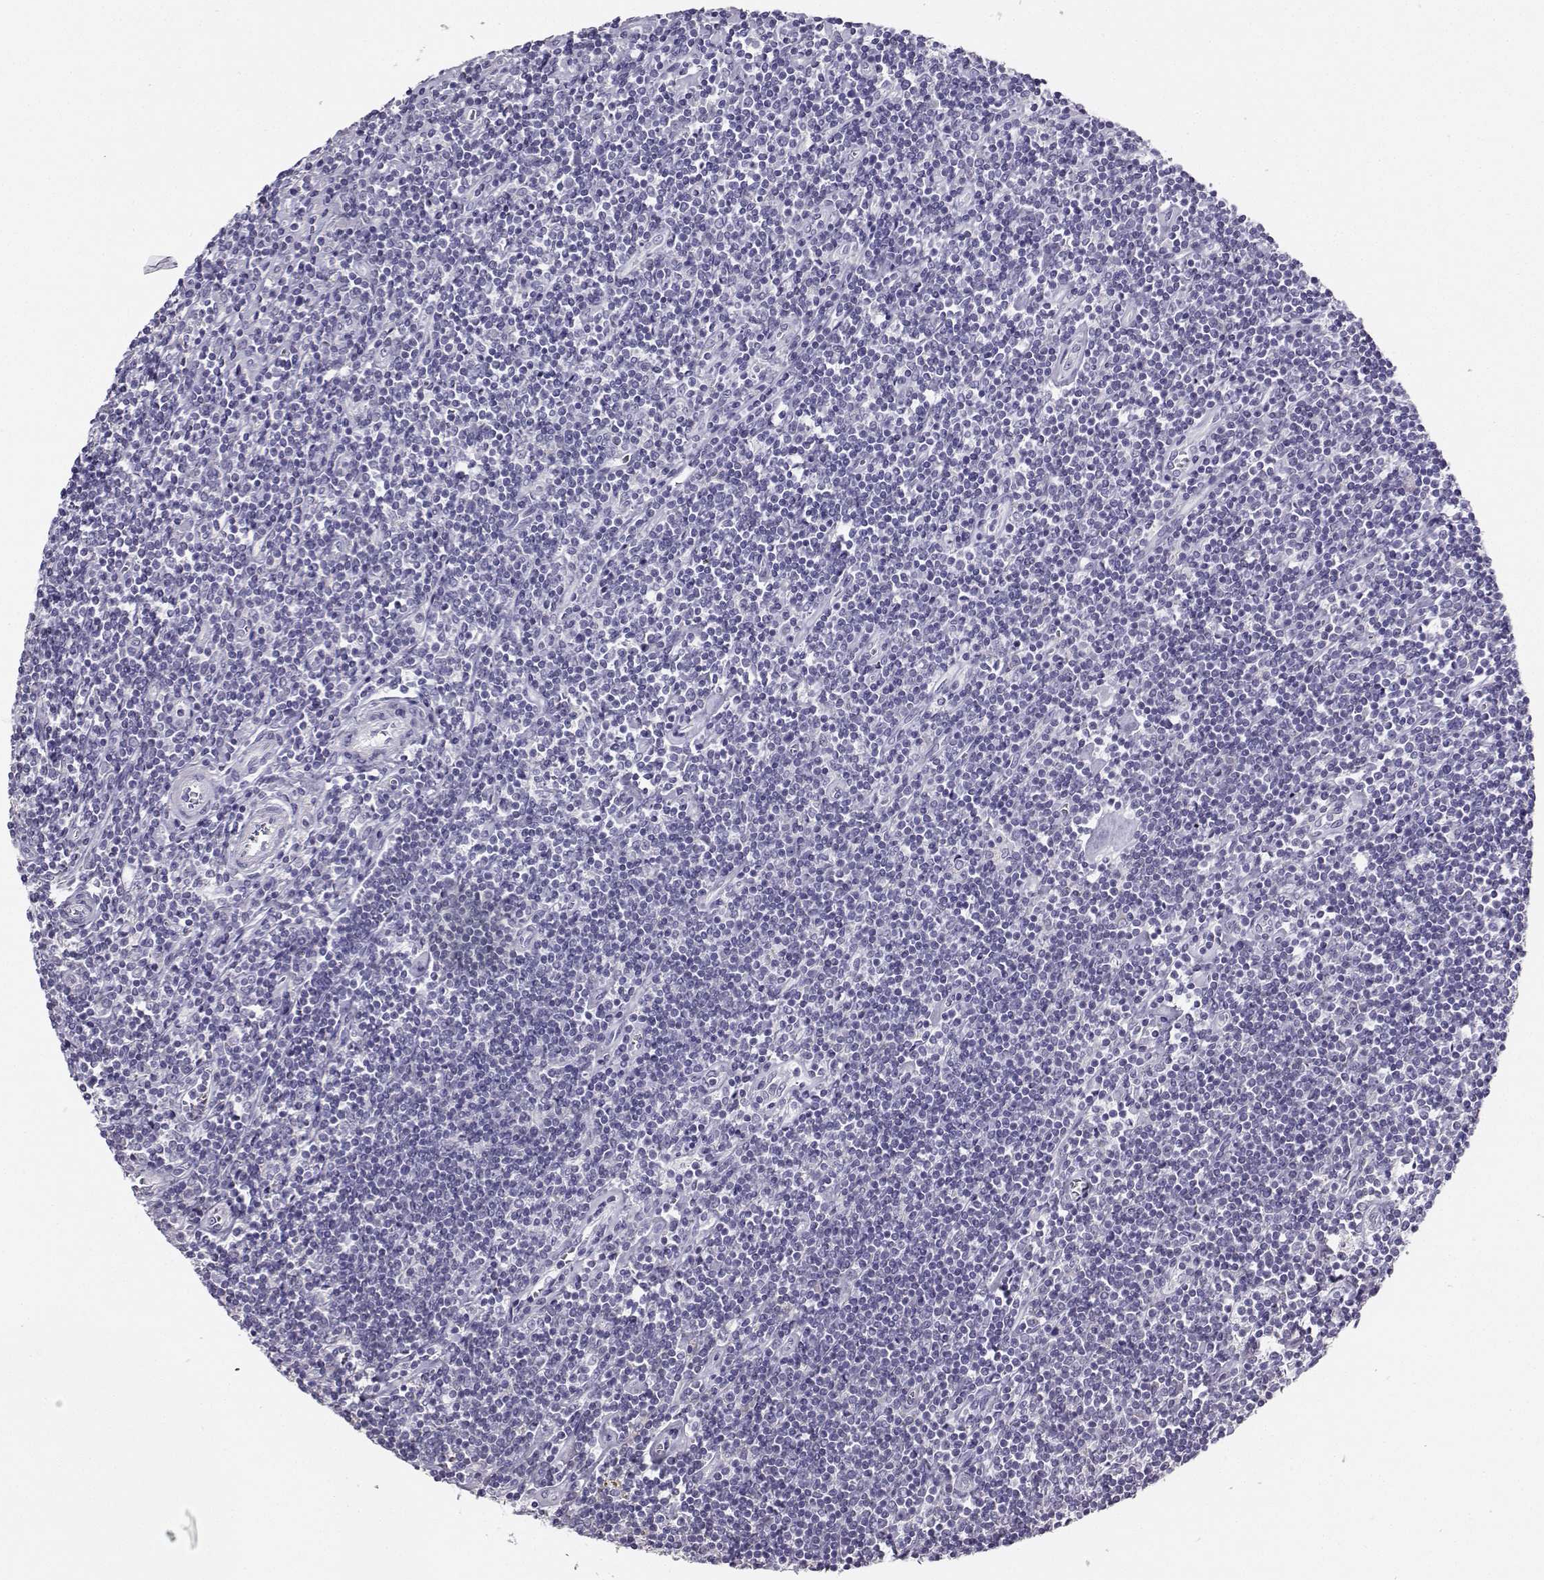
{"staining": {"intensity": "negative", "quantity": "none", "location": "none"}, "tissue": "lymphoma", "cell_type": "Tumor cells", "image_type": "cancer", "snomed": [{"axis": "morphology", "description": "Hodgkin's disease, NOS"}, {"axis": "topography", "description": "Lymph node"}], "caption": "Protein analysis of lymphoma exhibits no significant expression in tumor cells.", "gene": "AVP", "patient": {"sex": "male", "age": 40}}